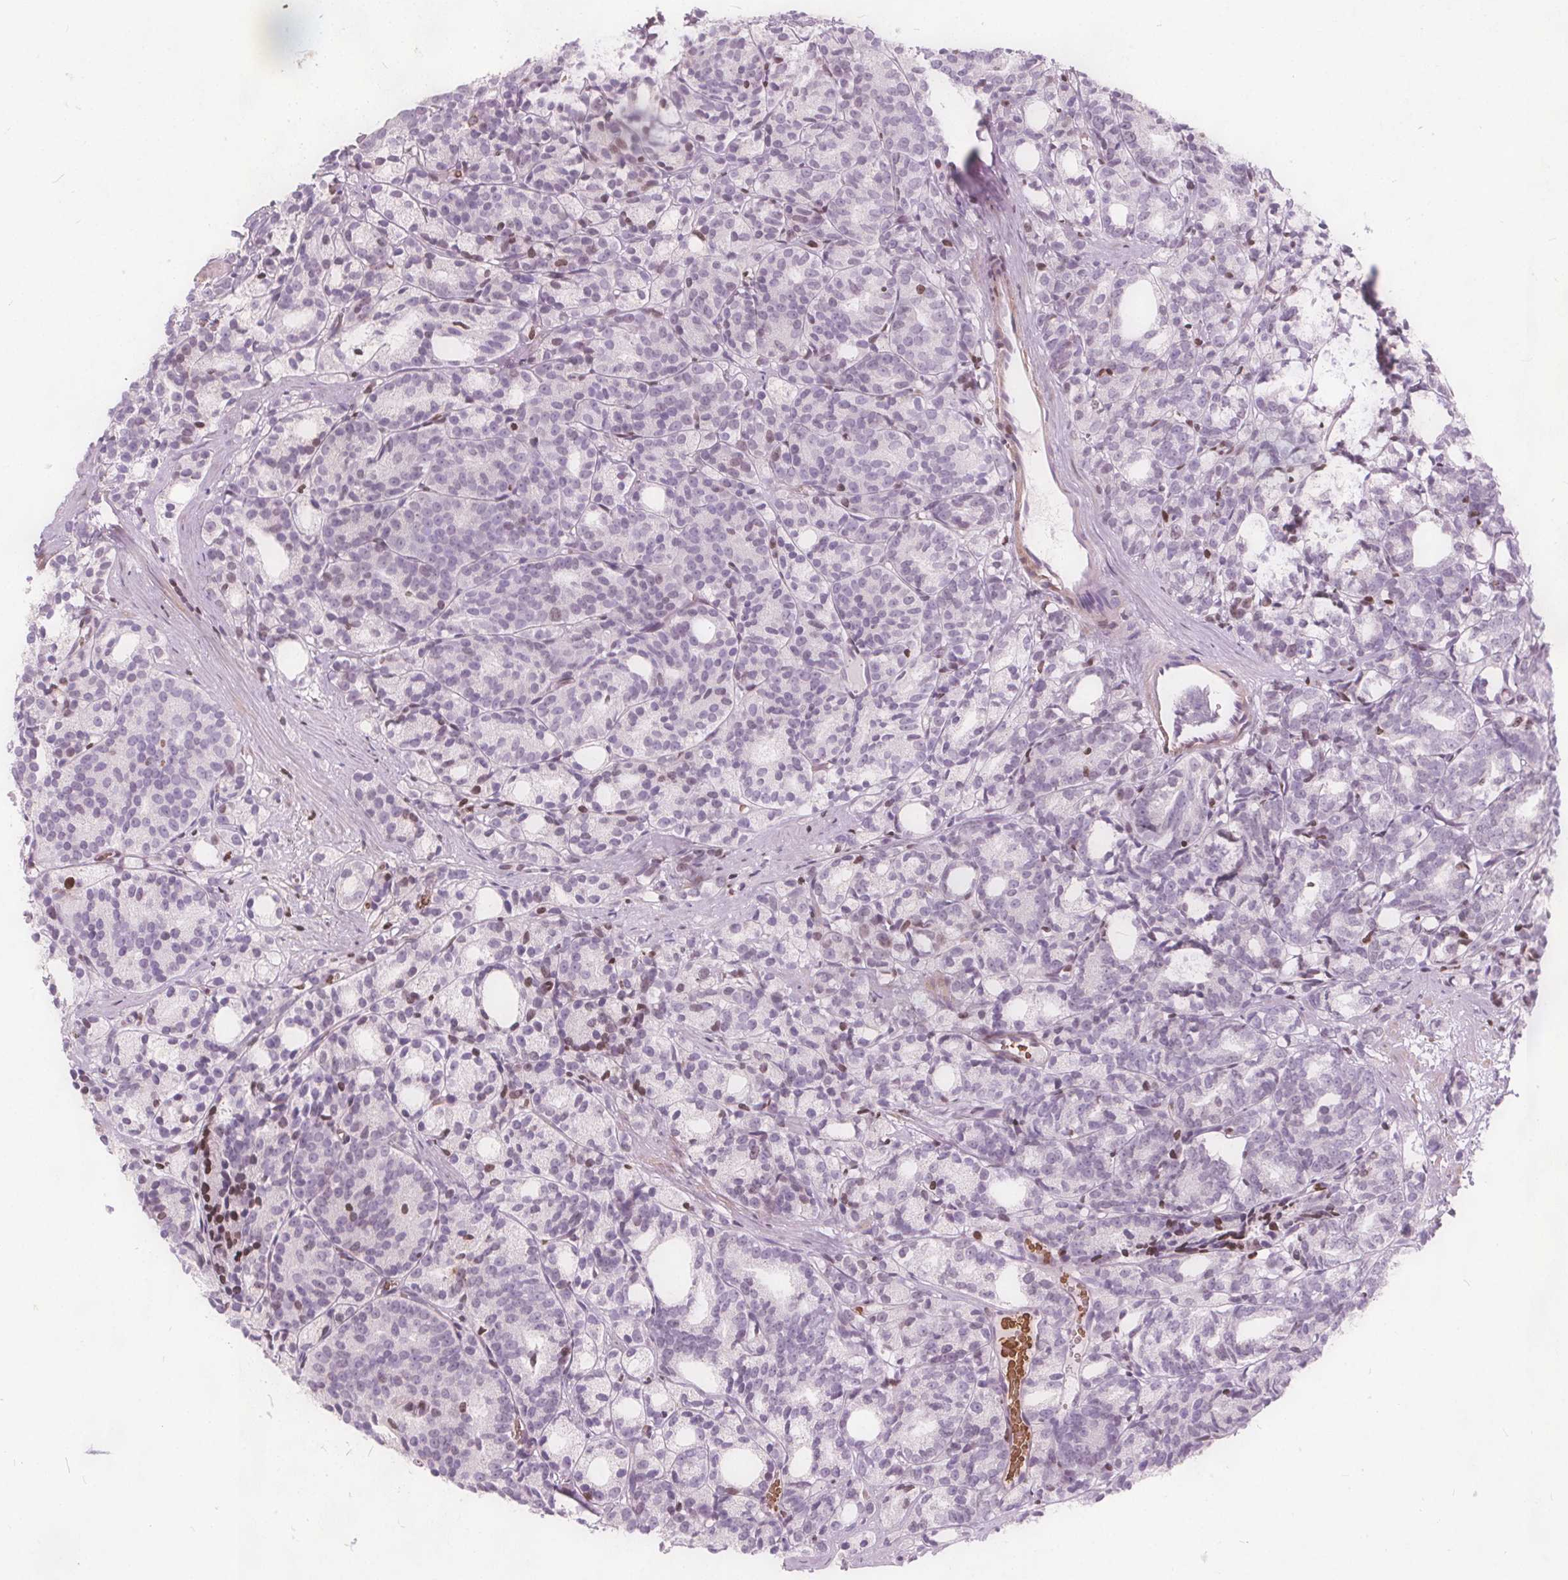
{"staining": {"intensity": "negative", "quantity": "none", "location": "none"}, "tissue": "prostate cancer", "cell_type": "Tumor cells", "image_type": "cancer", "snomed": [{"axis": "morphology", "description": "Adenocarcinoma, High grade"}, {"axis": "topography", "description": "Prostate"}], "caption": "A histopathology image of prostate adenocarcinoma (high-grade) stained for a protein displays no brown staining in tumor cells.", "gene": "ISLR2", "patient": {"sex": "male", "age": 53}}